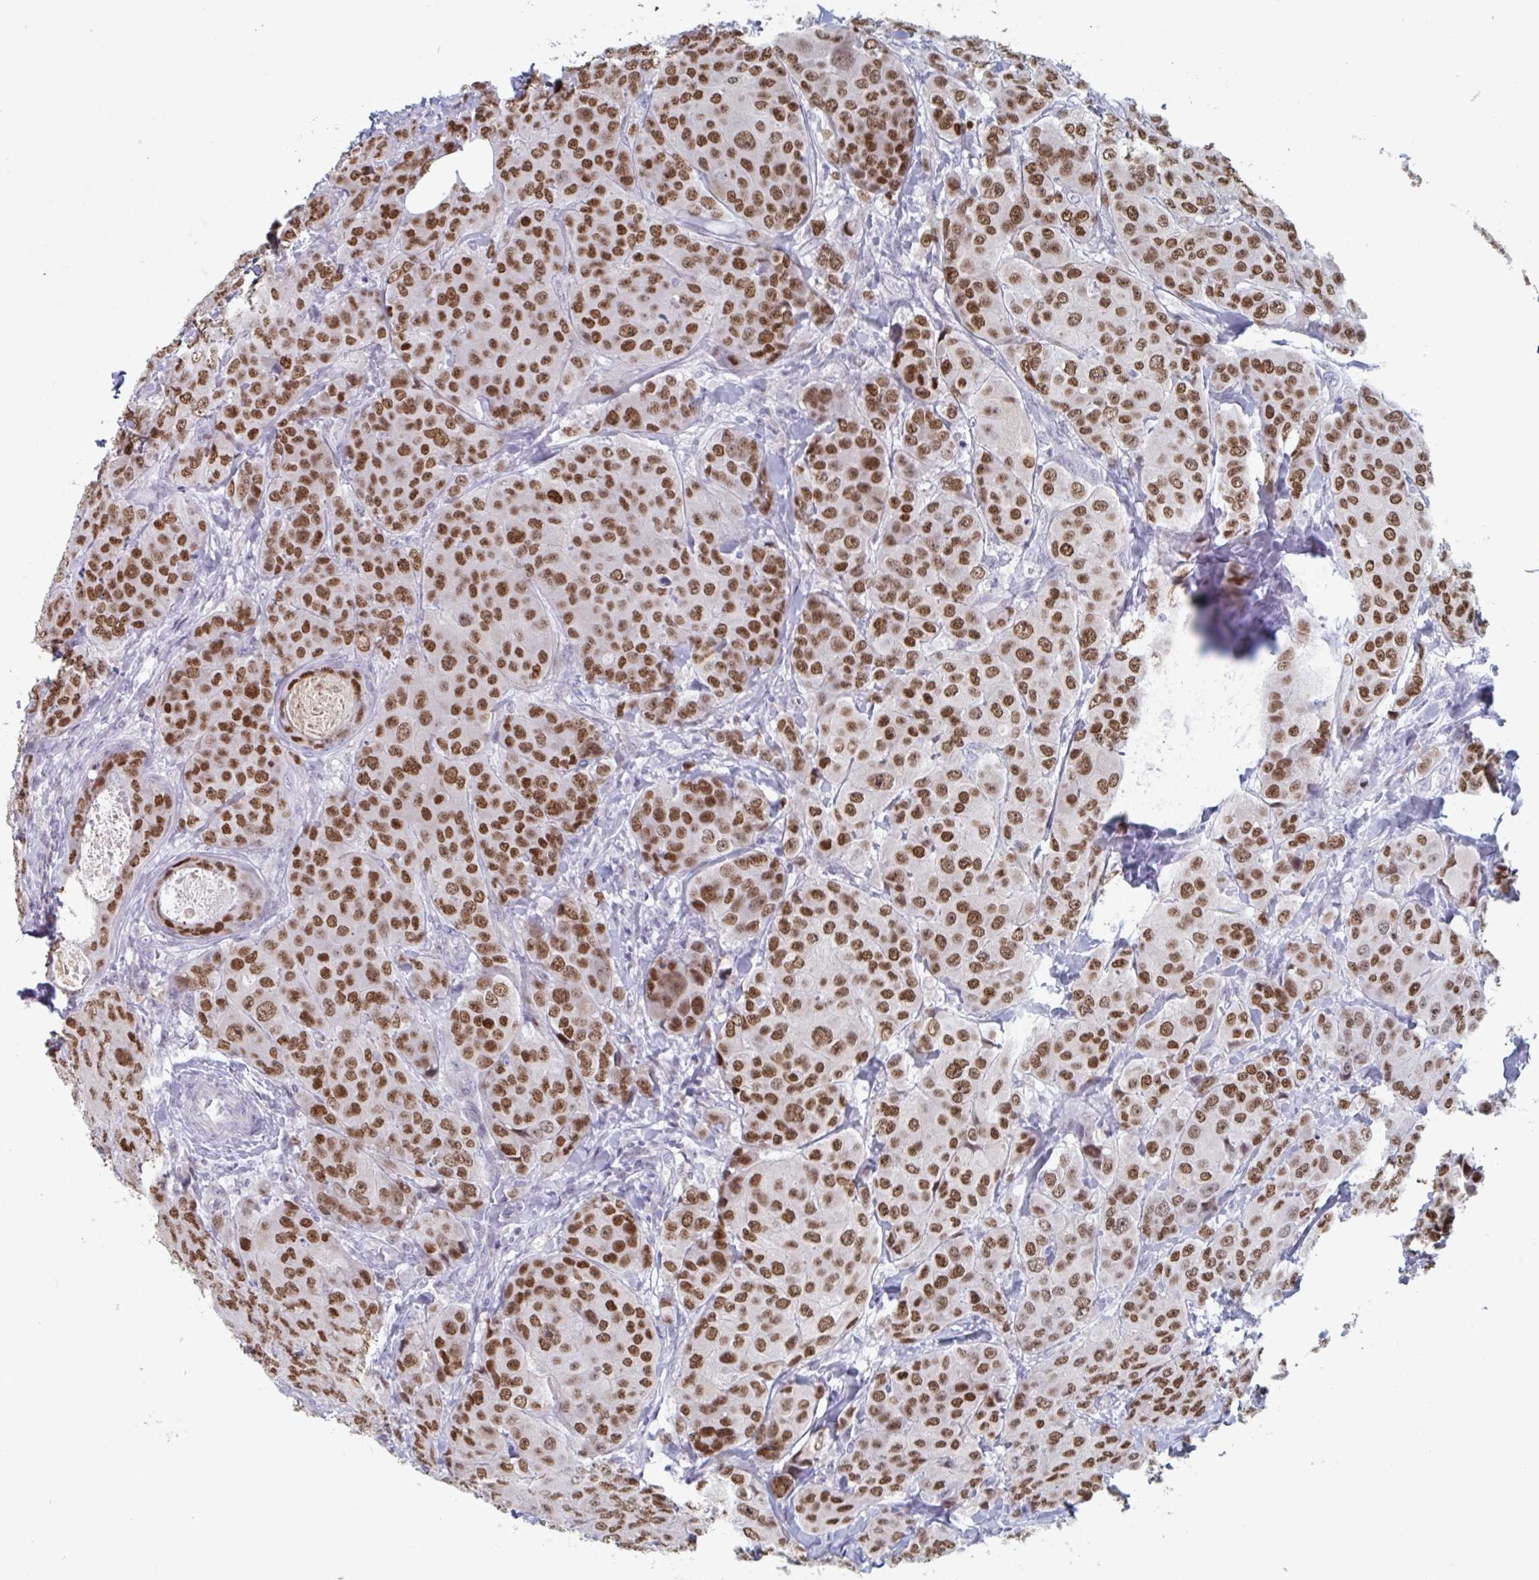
{"staining": {"intensity": "strong", "quantity": ">75%", "location": "nuclear"}, "tissue": "breast cancer", "cell_type": "Tumor cells", "image_type": "cancer", "snomed": [{"axis": "morphology", "description": "Duct carcinoma"}, {"axis": "topography", "description": "Breast"}], "caption": "This micrograph reveals immunohistochemistry staining of human breast infiltrating ductal carcinoma, with high strong nuclear staining in approximately >75% of tumor cells.", "gene": "FOXA1", "patient": {"sex": "female", "age": 43}}